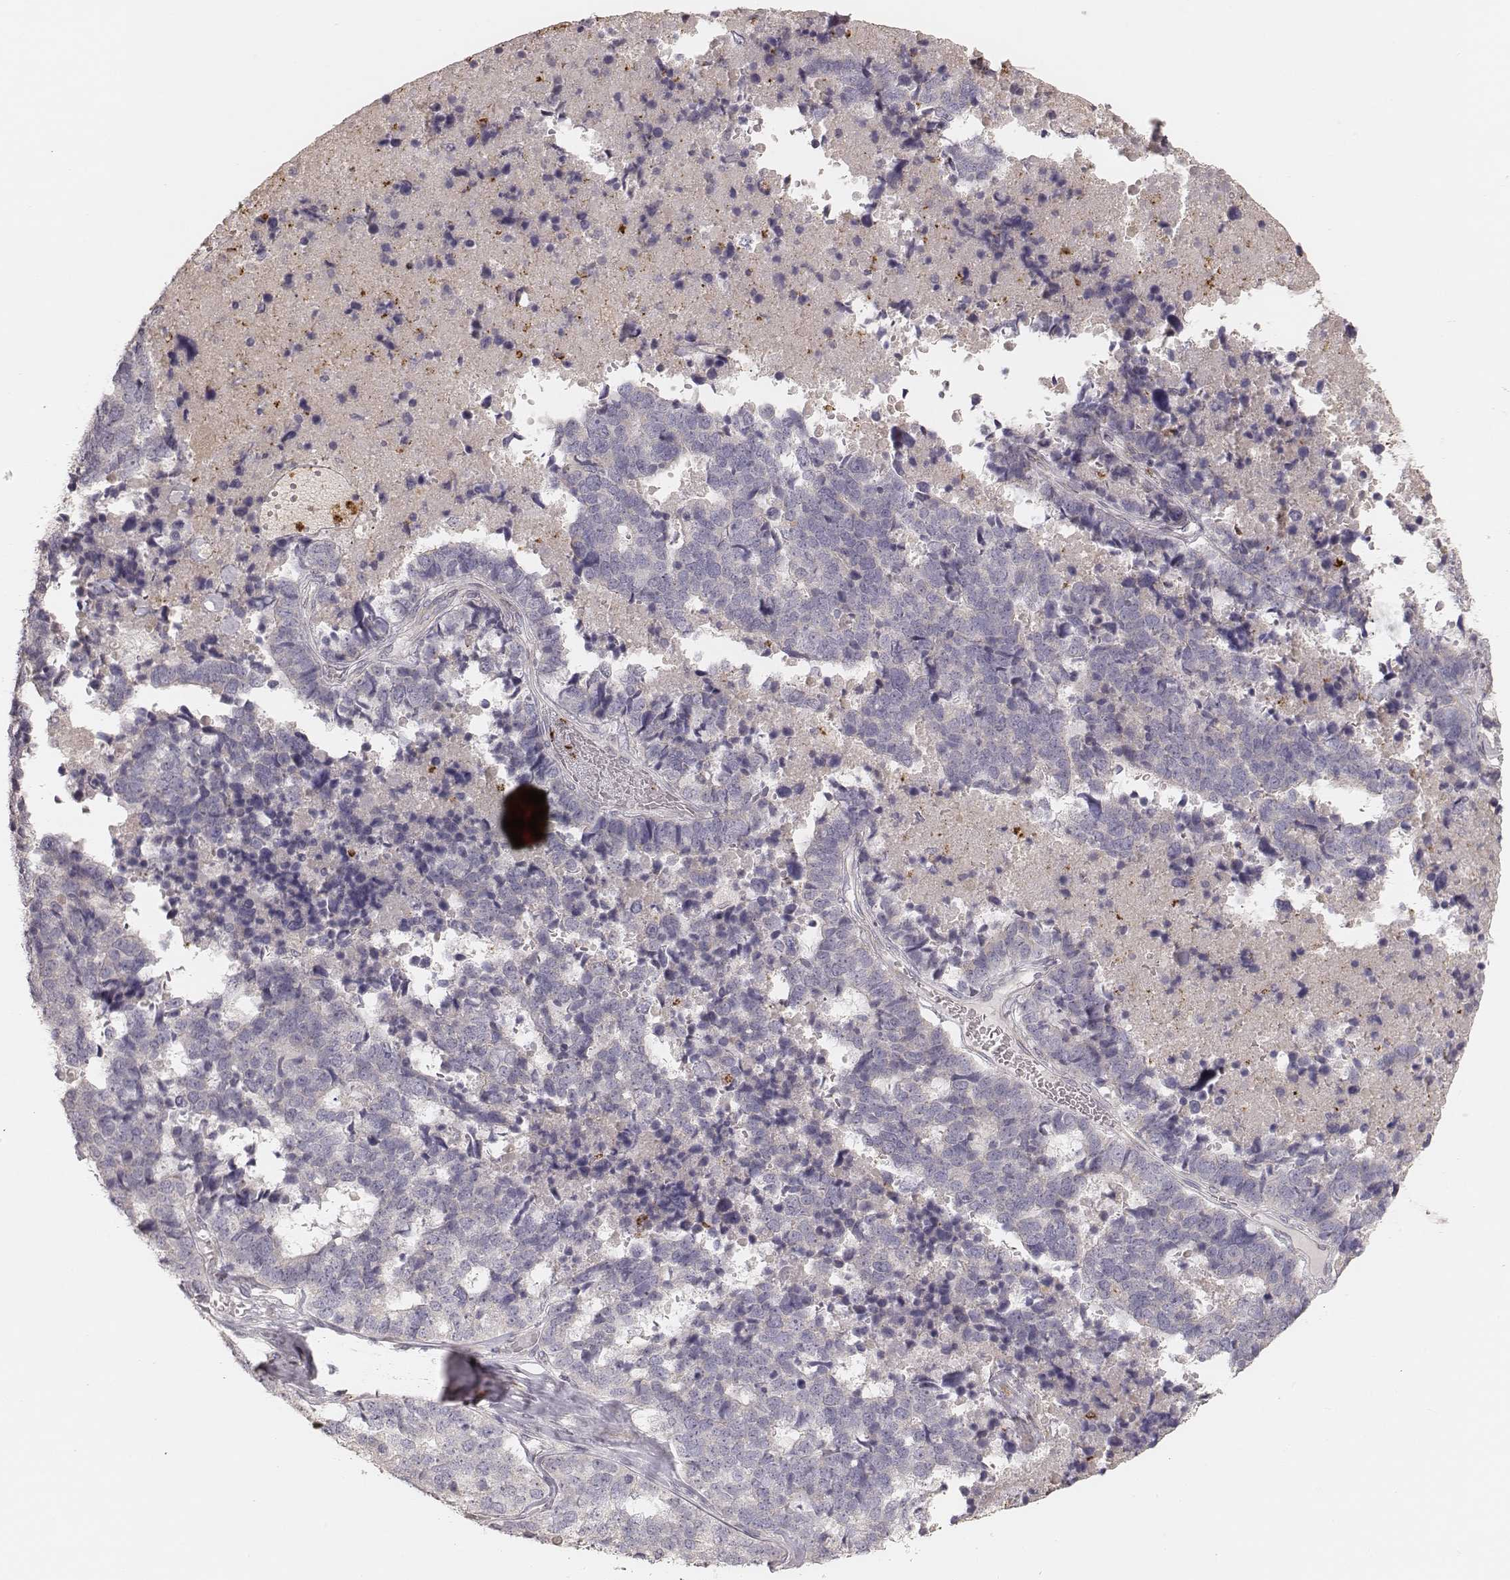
{"staining": {"intensity": "negative", "quantity": "none", "location": "none"}, "tissue": "stomach cancer", "cell_type": "Tumor cells", "image_type": "cancer", "snomed": [{"axis": "morphology", "description": "Adenocarcinoma, NOS"}, {"axis": "topography", "description": "Stomach"}], "caption": "The immunohistochemistry photomicrograph has no significant expression in tumor cells of stomach cancer tissue.", "gene": "ABCA7", "patient": {"sex": "male", "age": 69}}